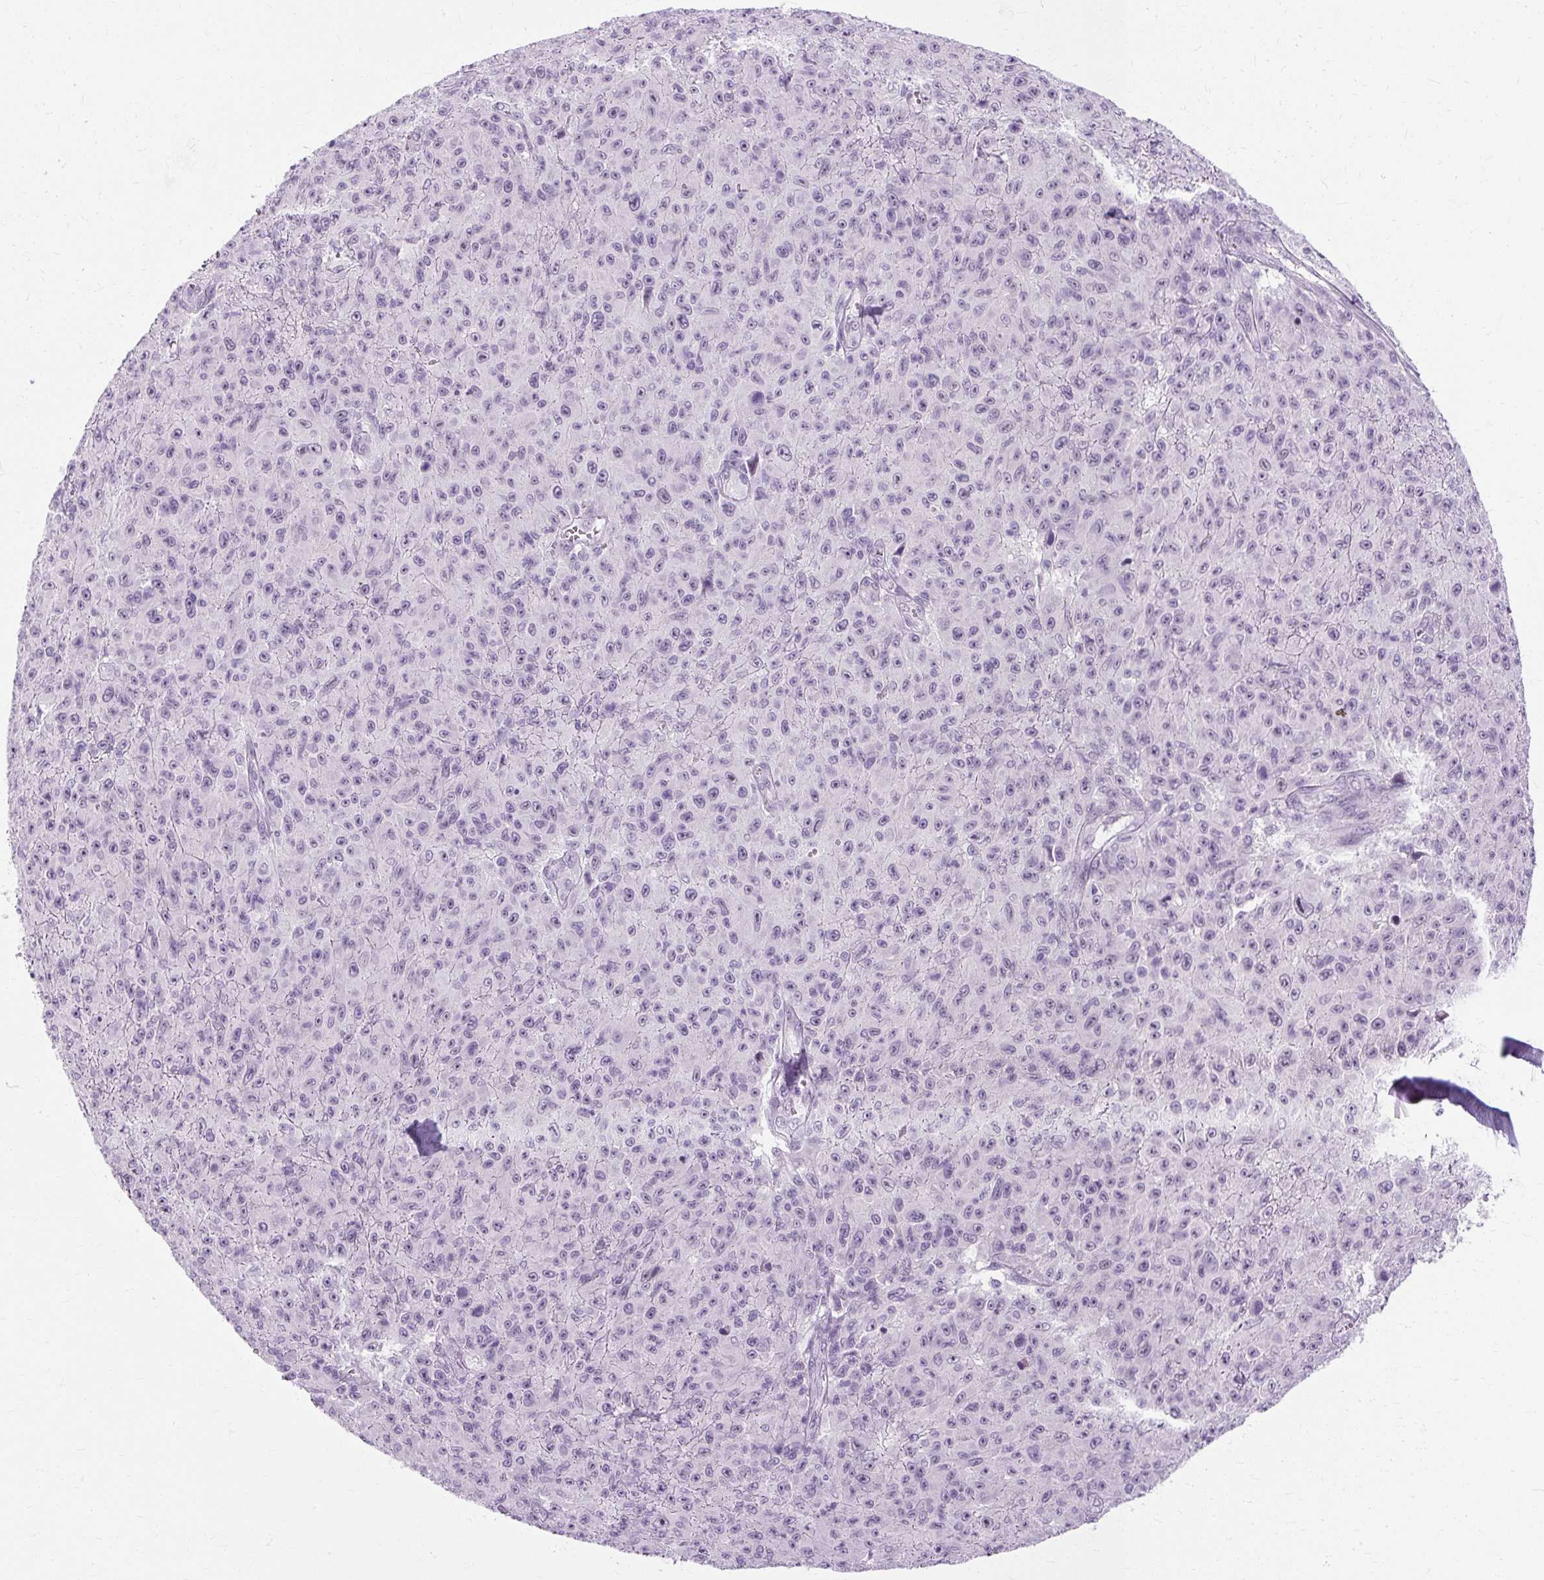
{"staining": {"intensity": "negative", "quantity": "none", "location": "none"}, "tissue": "melanoma", "cell_type": "Tumor cells", "image_type": "cancer", "snomed": [{"axis": "morphology", "description": "Malignant melanoma, NOS"}, {"axis": "topography", "description": "Skin"}], "caption": "Tumor cells show no significant positivity in malignant melanoma.", "gene": "RYBP", "patient": {"sex": "male", "age": 46}}